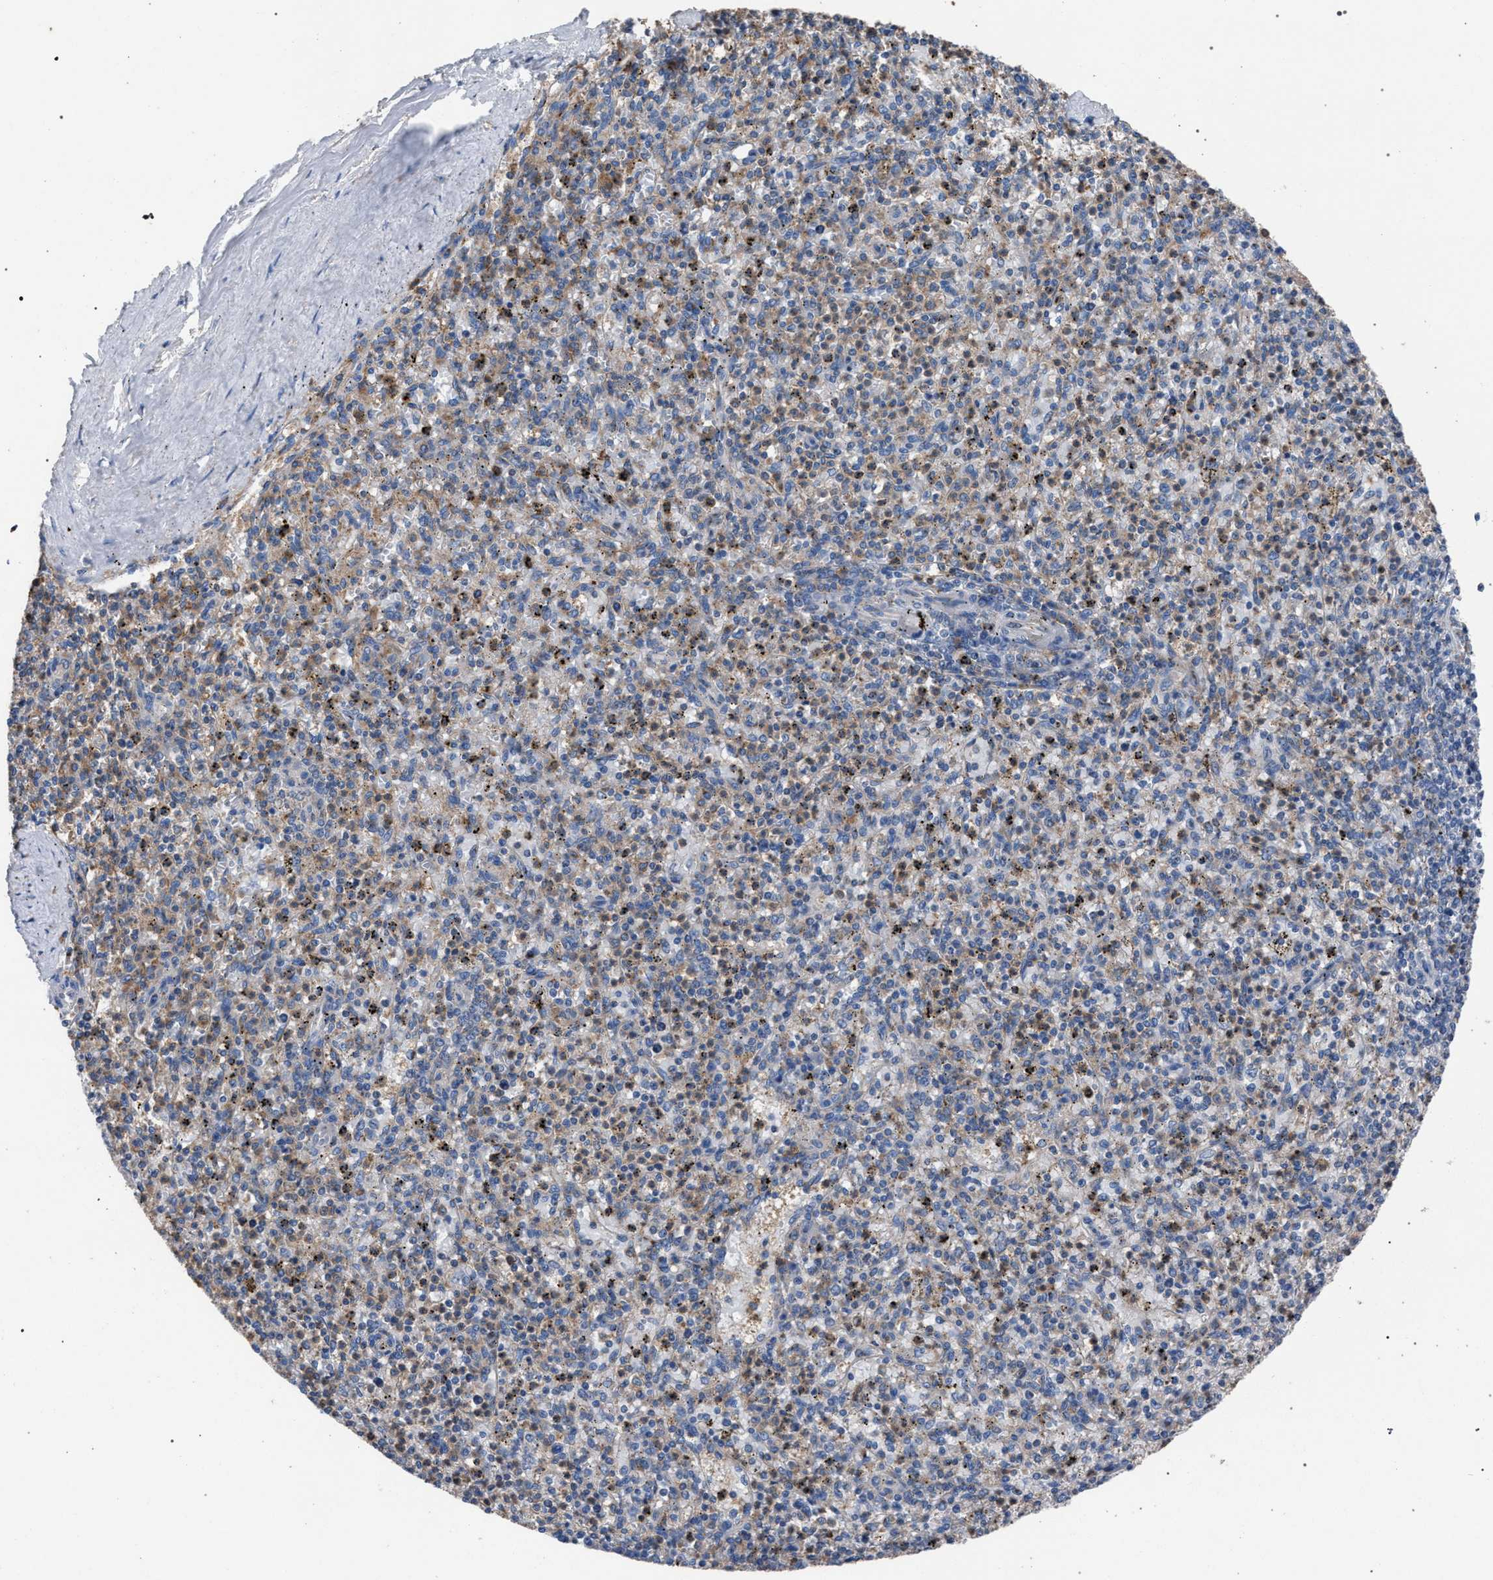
{"staining": {"intensity": "weak", "quantity": "25%-75%", "location": "cytoplasmic/membranous"}, "tissue": "spleen", "cell_type": "Cells in red pulp", "image_type": "normal", "snomed": [{"axis": "morphology", "description": "Normal tissue, NOS"}, {"axis": "topography", "description": "Spleen"}], "caption": "Immunohistochemical staining of normal spleen exhibits 25%-75% levels of weak cytoplasmic/membranous protein staining in approximately 25%-75% of cells in red pulp.", "gene": "ATP6V0A1", "patient": {"sex": "male", "age": 72}}